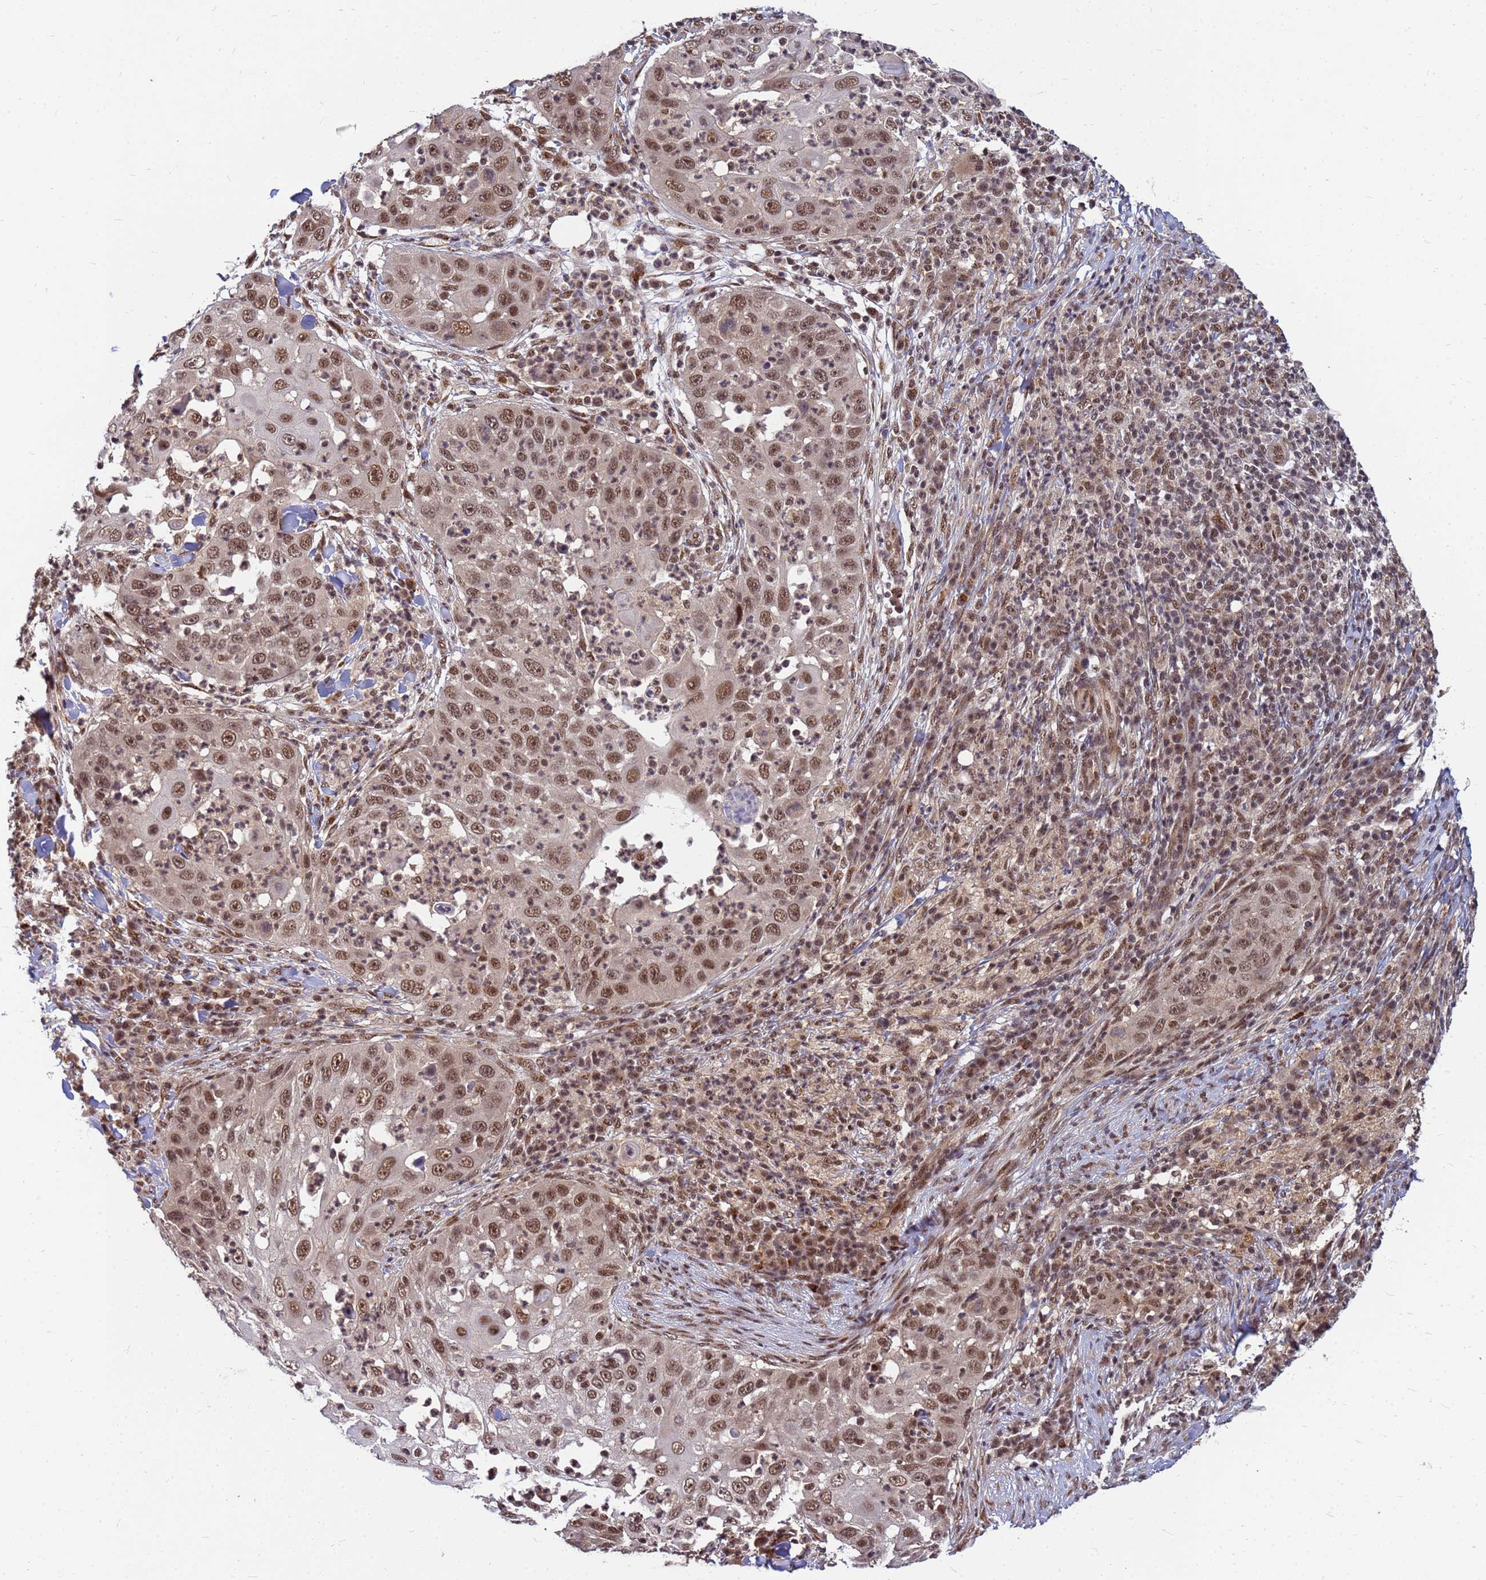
{"staining": {"intensity": "moderate", "quantity": ">75%", "location": "nuclear"}, "tissue": "skin cancer", "cell_type": "Tumor cells", "image_type": "cancer", "snomed": [{"axis": "morphology", "description": "Squamous cell carcinoma, NOS"}, {"axis": "topography", "description": "Skin"}], "caption": "Tumor cells exhibit medium levels of moderate nuclear staining in about >75% of cells in skin cancer (squamous cell carcinoma). The protein is stained brown, and the nuclei are stained in blue (DAB (3,3'-diaminobenzidine) IHC with brightfield microscopy, high magnification).", "gene": "NCBP2", "patient": {"sex": "female", "age": 44}}